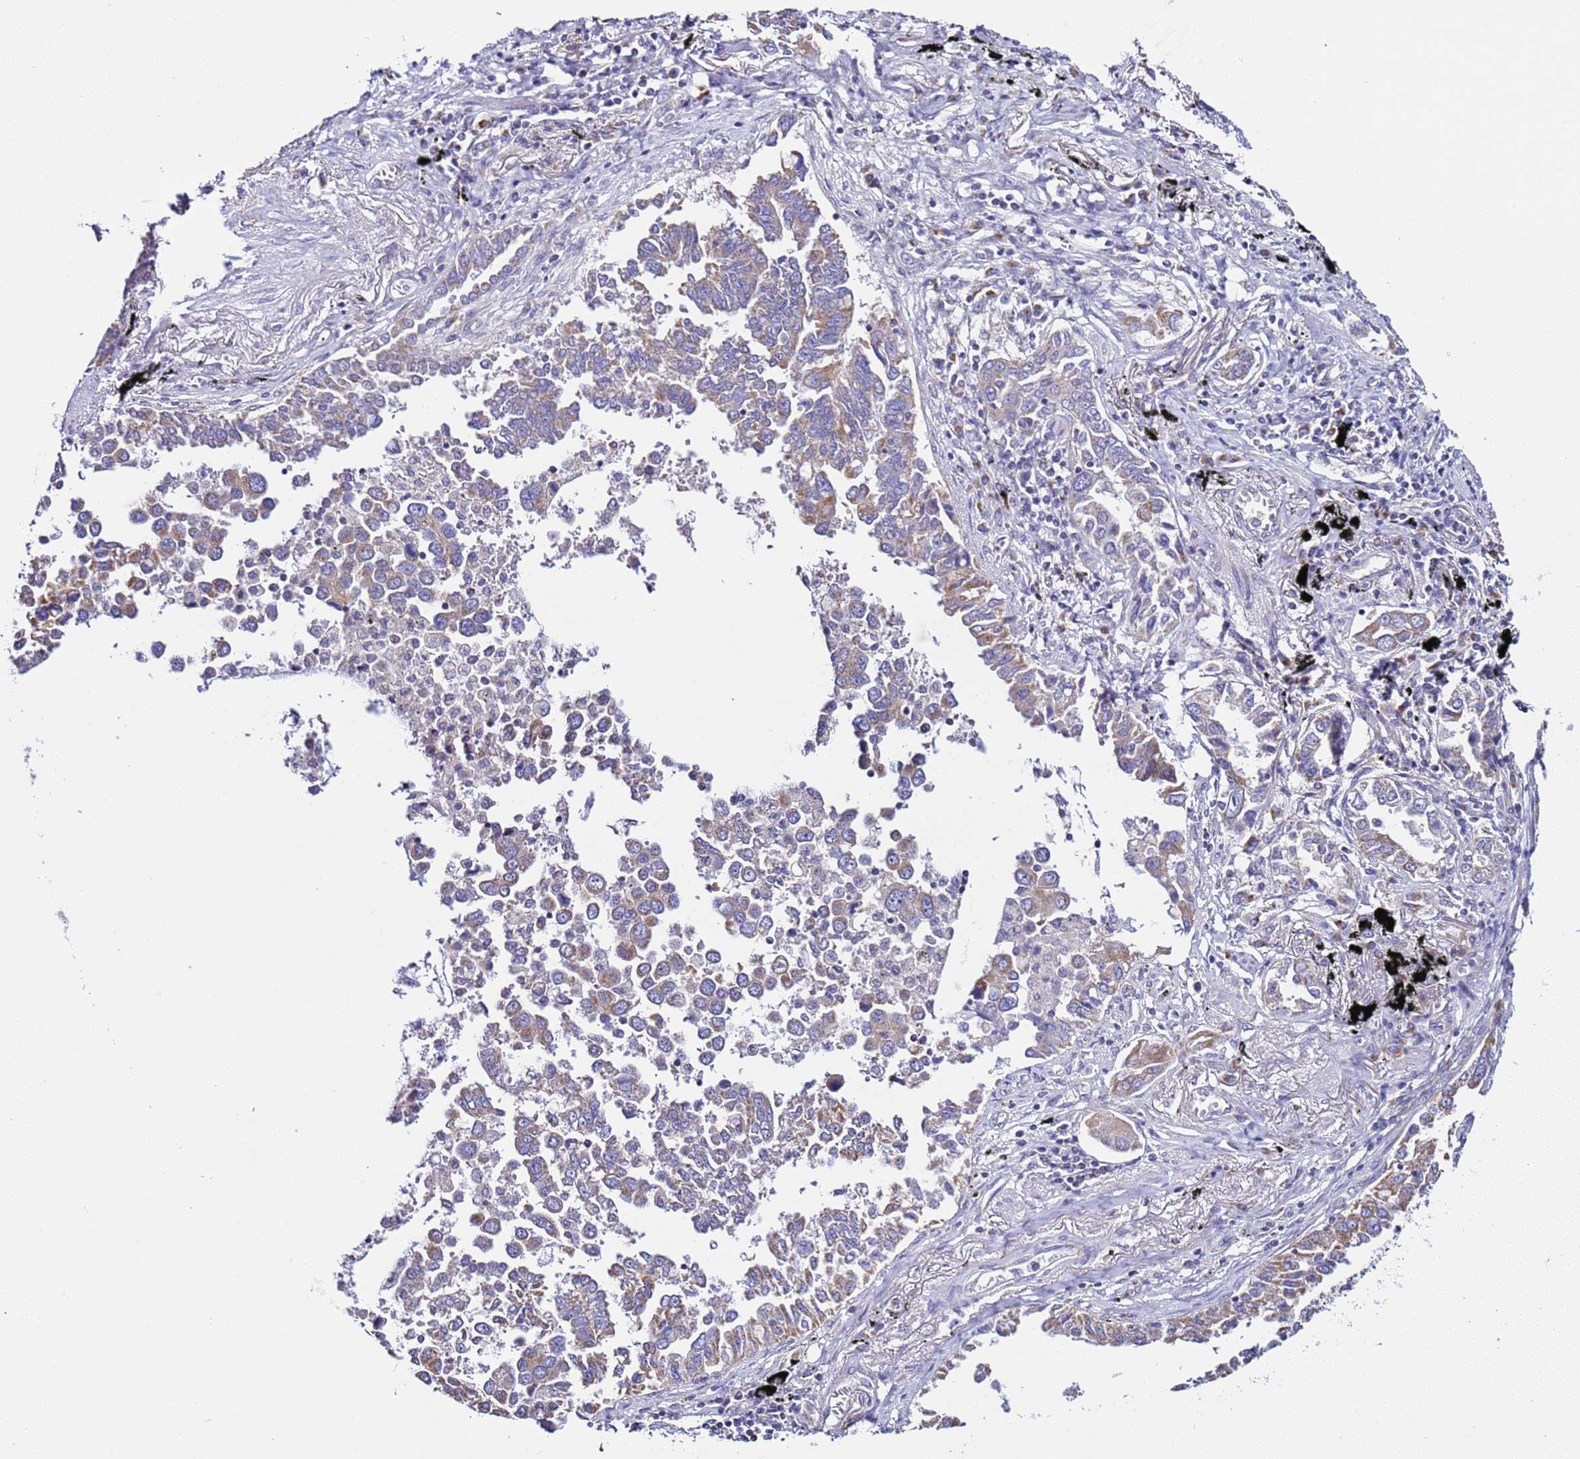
{"staining": {"intensity": "weak", "quantity": "25%-75%", "location": "cytoplasmic/membranous"}, "tissue": "lung cancer", "cell_type": "Tumor cells", "image_type": "cancer", "snomed": [{"axis": "morphology", "description": "Adenocarcinoma, NOS"}, {"axis": "topography", "description": "Lung"}], "caption": "The micrograph shows staining of lung cancer, revealing weak cytoplasmic/membranous protein expression (brown color) within tumor cells.", "gene": "AHI1", "patient": {"sex": "male", "age": 67}}